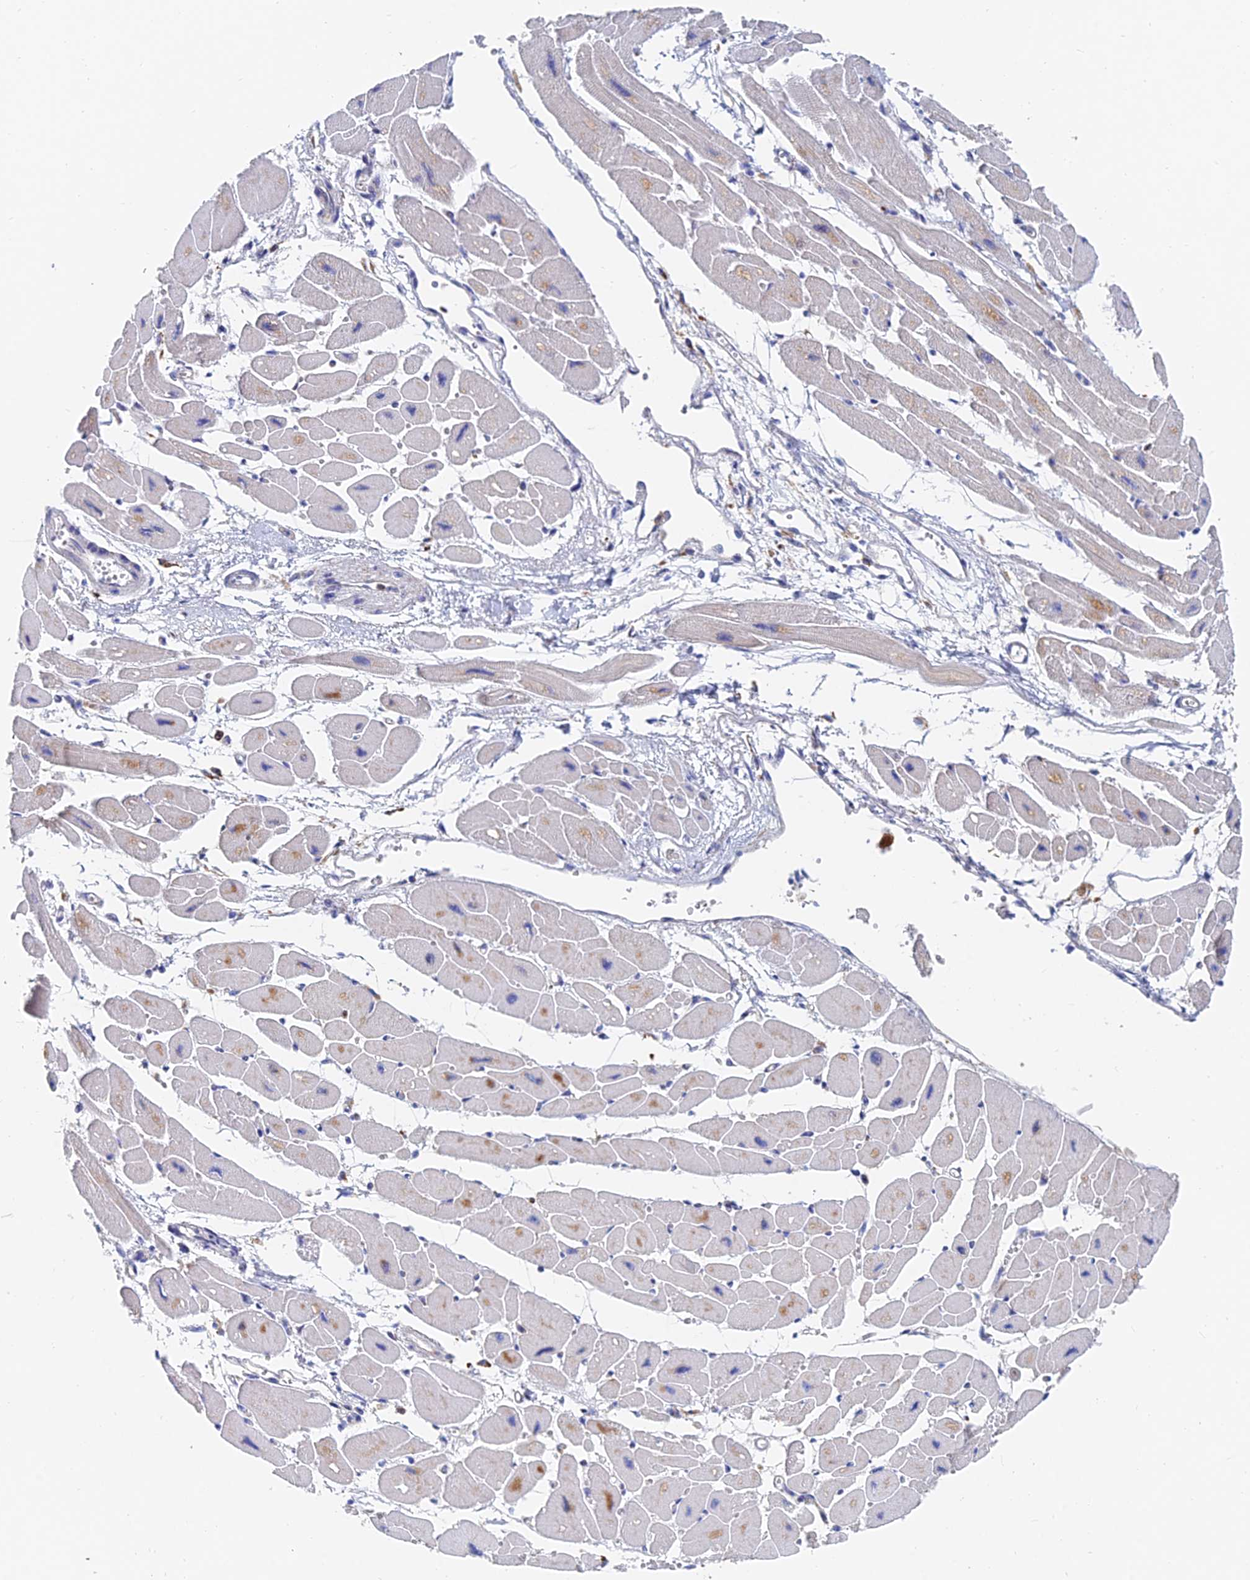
{"staining": {"intensity": "moderate", "quantity": "<25%", "location": "cytoplasmic/membranous"}, "tissue": "heart muscle", "cell_type": "Cardiomyocytes", "image_type": "normal", "snomed": [{"axis": "morphology", "description": "Normal tissue, NOS"}, {"axis": "topography", "description": "Heart"}], "caption": "Normal heart muscle exhibits moderate cytoplasmic/membranous expression in approximately <25% of cardiomyocytes, visualized by immunohistochemistry. (Stains: DAB (3,3'-diaminobenzidine) in brown, nuclei in blue, Microscopy: brightfield microscopy at high magnification).", "gene": "SPNS1", "patient": {"sex": "female", "age": 54}}